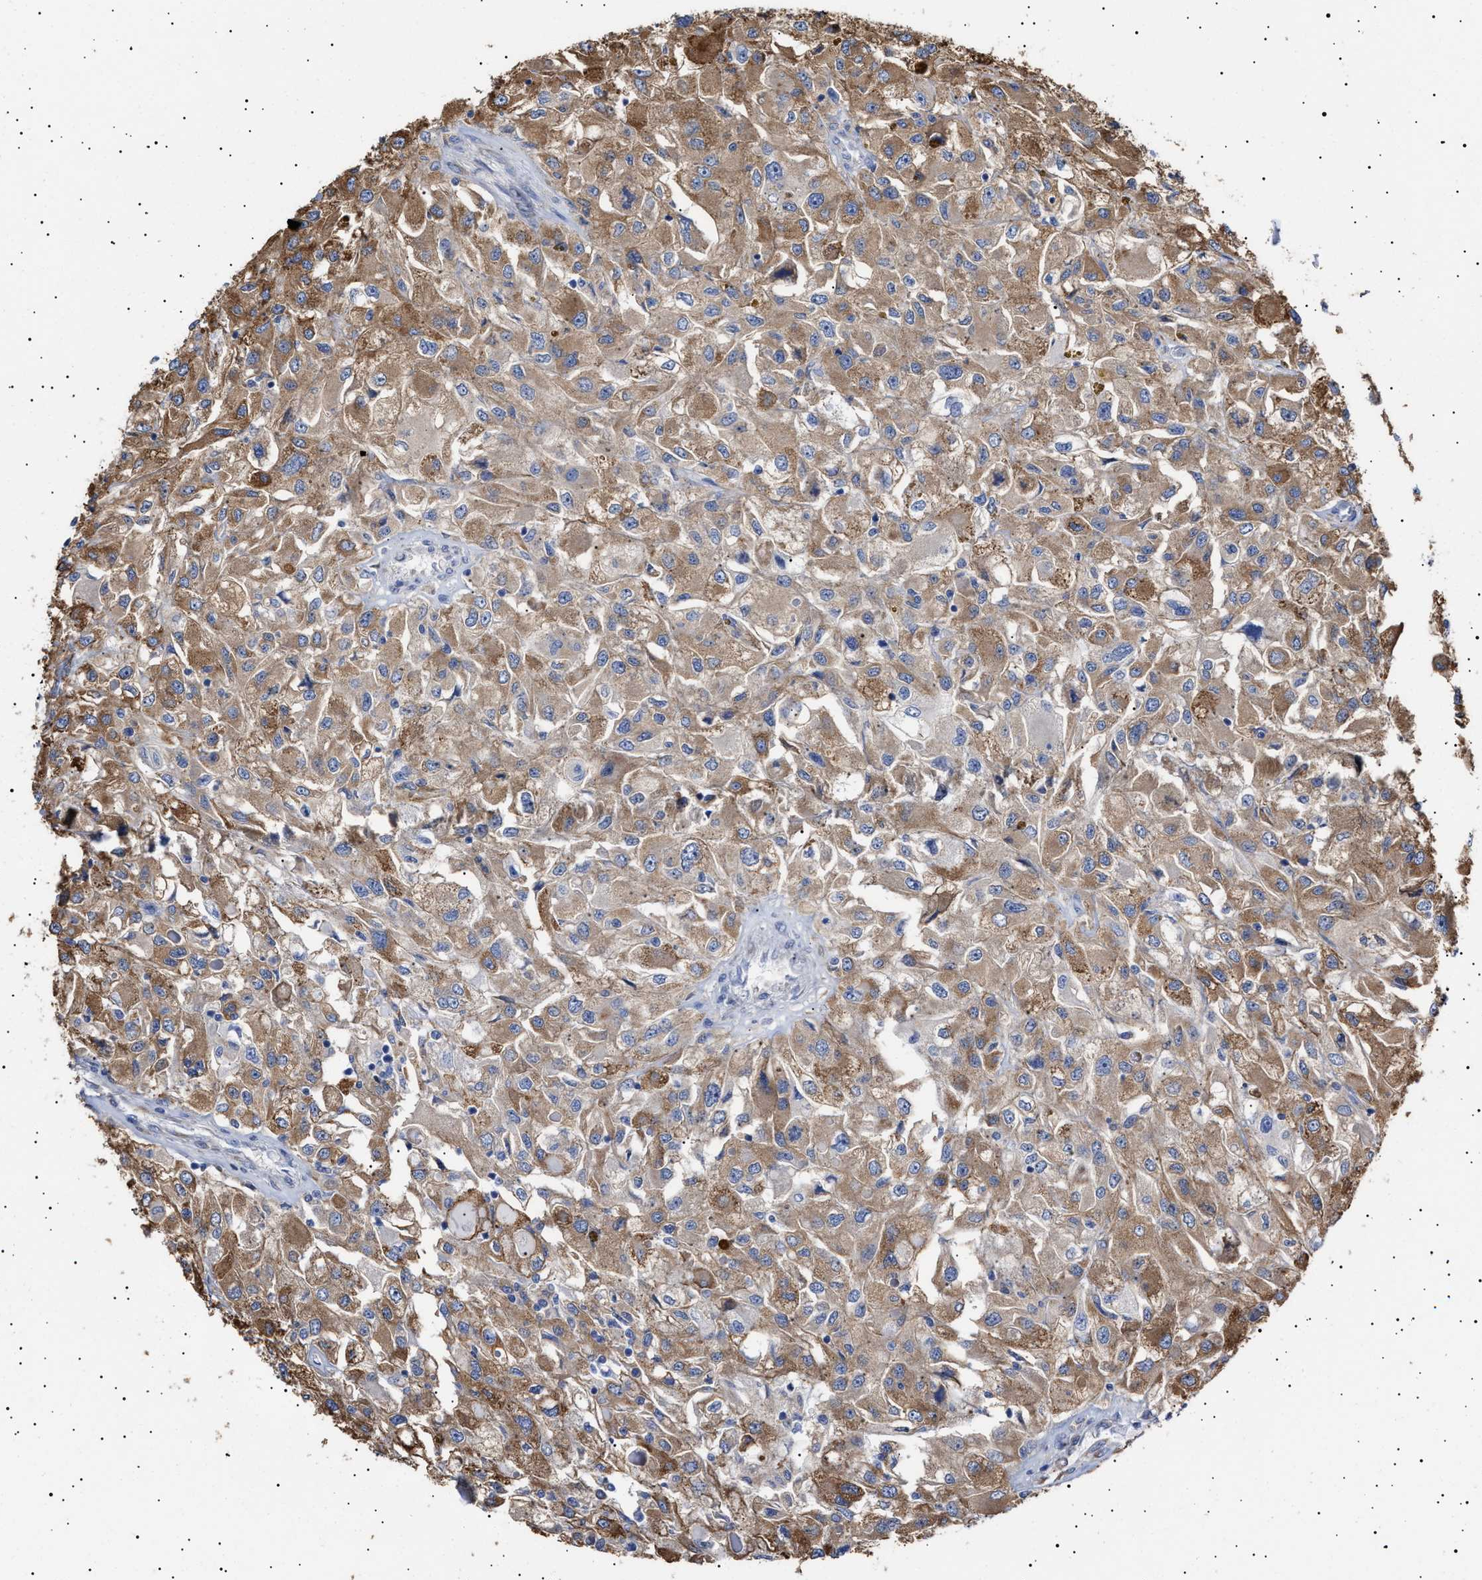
{"staining": {"intensity": "moderate", "quantity": ">75%", "location": "cytoplasmic/membranous"}, "tissue": "renal cancer", "cell_type": "Tumor cells", "image_type": "cancer", "snomed": [{"axis": "morphology", "description": "Adenocarcinoma, NOS"}, {"axis": "topography", "description": "Kidney"}], "caption": "IHC staining of renal adenocarcinoma, which shows medium levels of moderate cytoplasmic/membranous staining in approximately >75% of tumor cells indicating moderate cytoplasmic/membranous protein staining. The staining was performed using DAB (brown) for protein detection and nuclei were counterstained in hematoxylin (blue).", "gene": "ERCC6L2", "patient": {"sex": "female", "age": 52}}